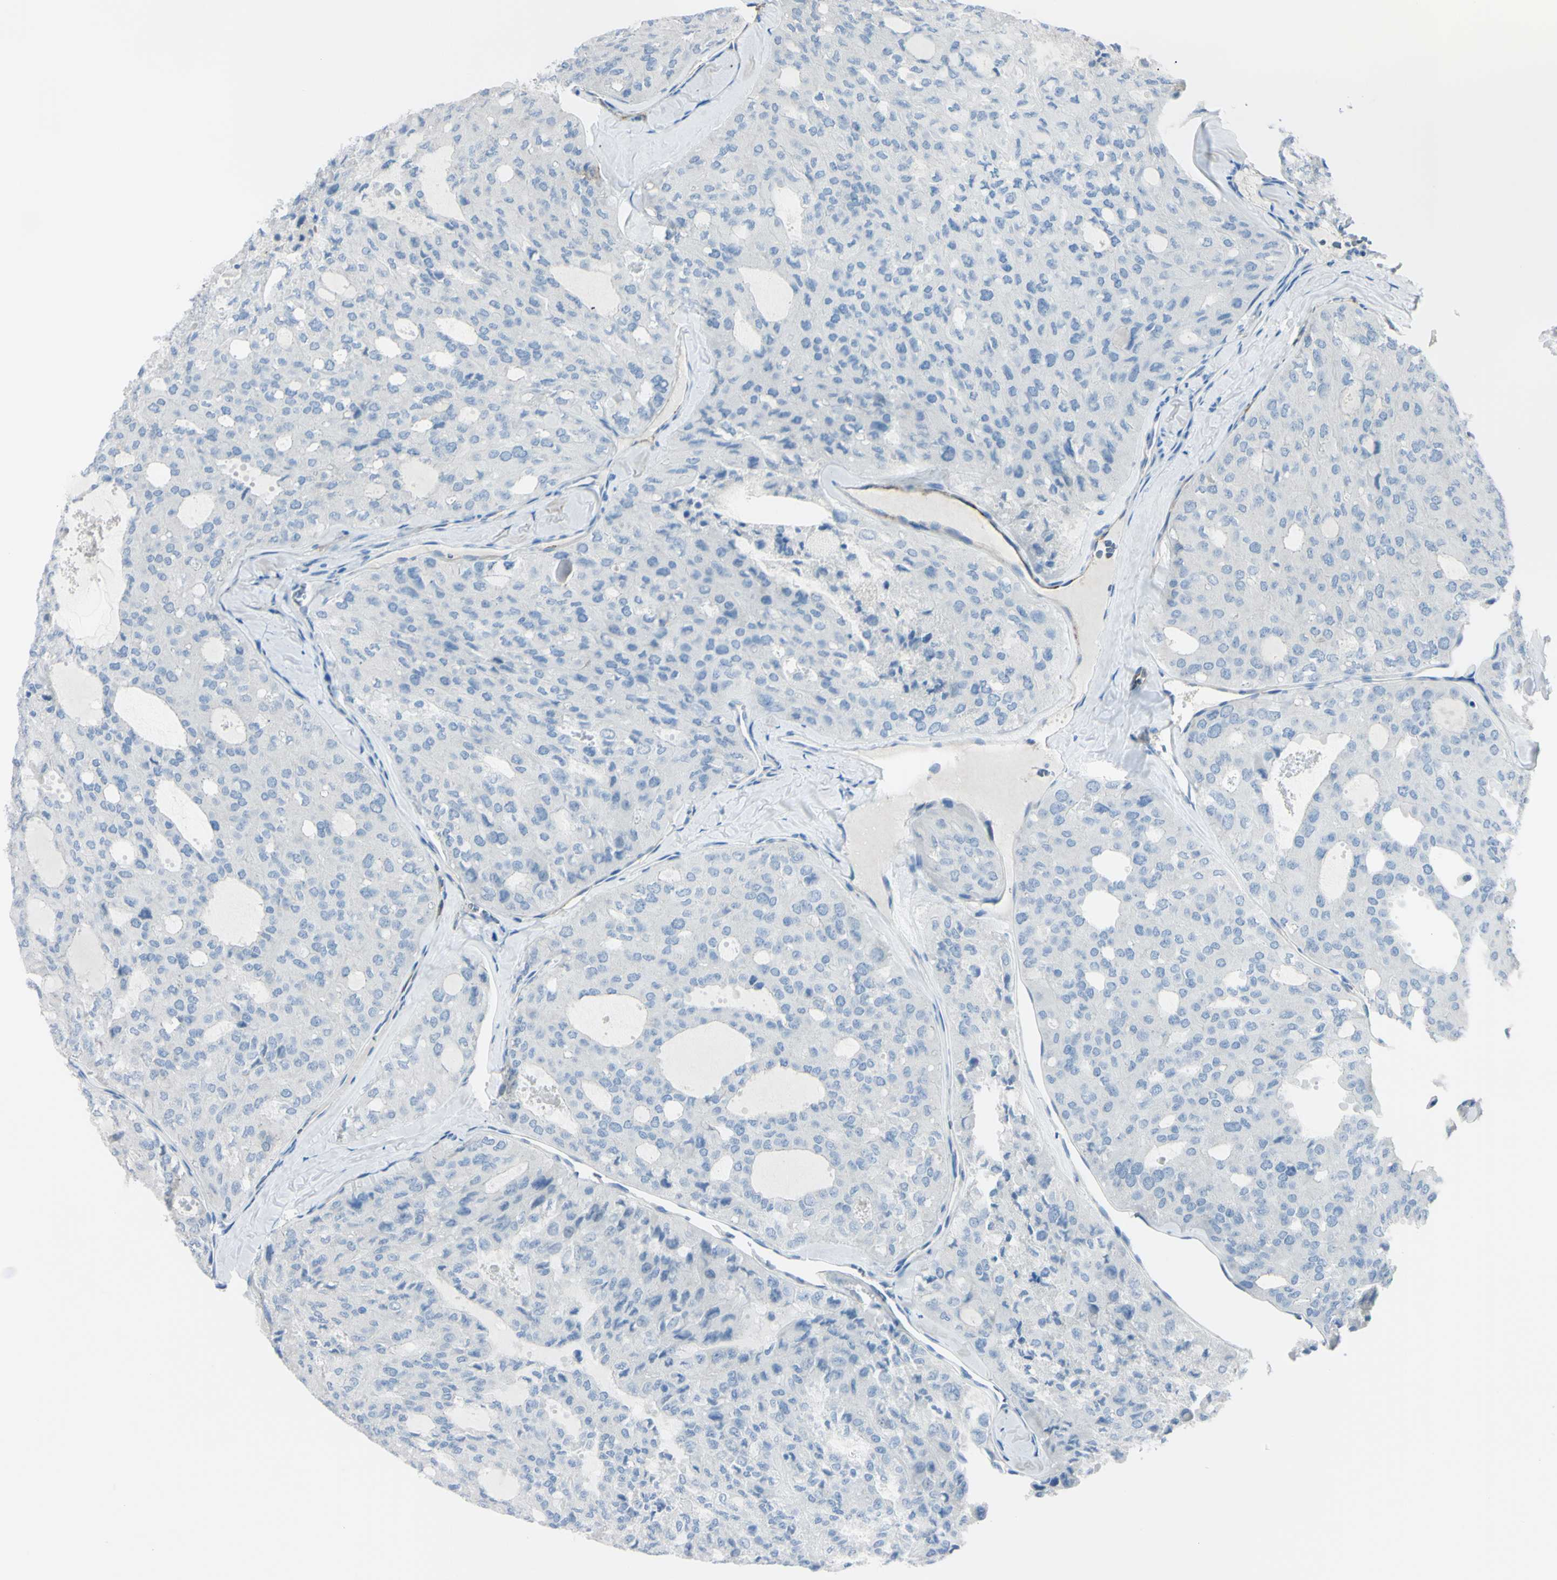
{"staining": {"intensity": "negative", "quantity": "none", "location": "none"}, "tissue": "thyroid cancer", "cell_type": "Tumor cells", "image_type": "cancer", "snomed": [{"axis": "morphology", "description": "Follicular adenoma carcinoma, NOS"}, {"axis": "topography", "description": "Thyroid gland"}], "caption": "Immunohistochemical staining of human thyroid cancer (follicular adenoma carcinoma) displays no significant staining in tumor cells. (Immunohistochemistry (ihc), brightfield microscopy, high magnification).", "gene": "FOLH1", "patient": {"sex": "male", "age": 75}}